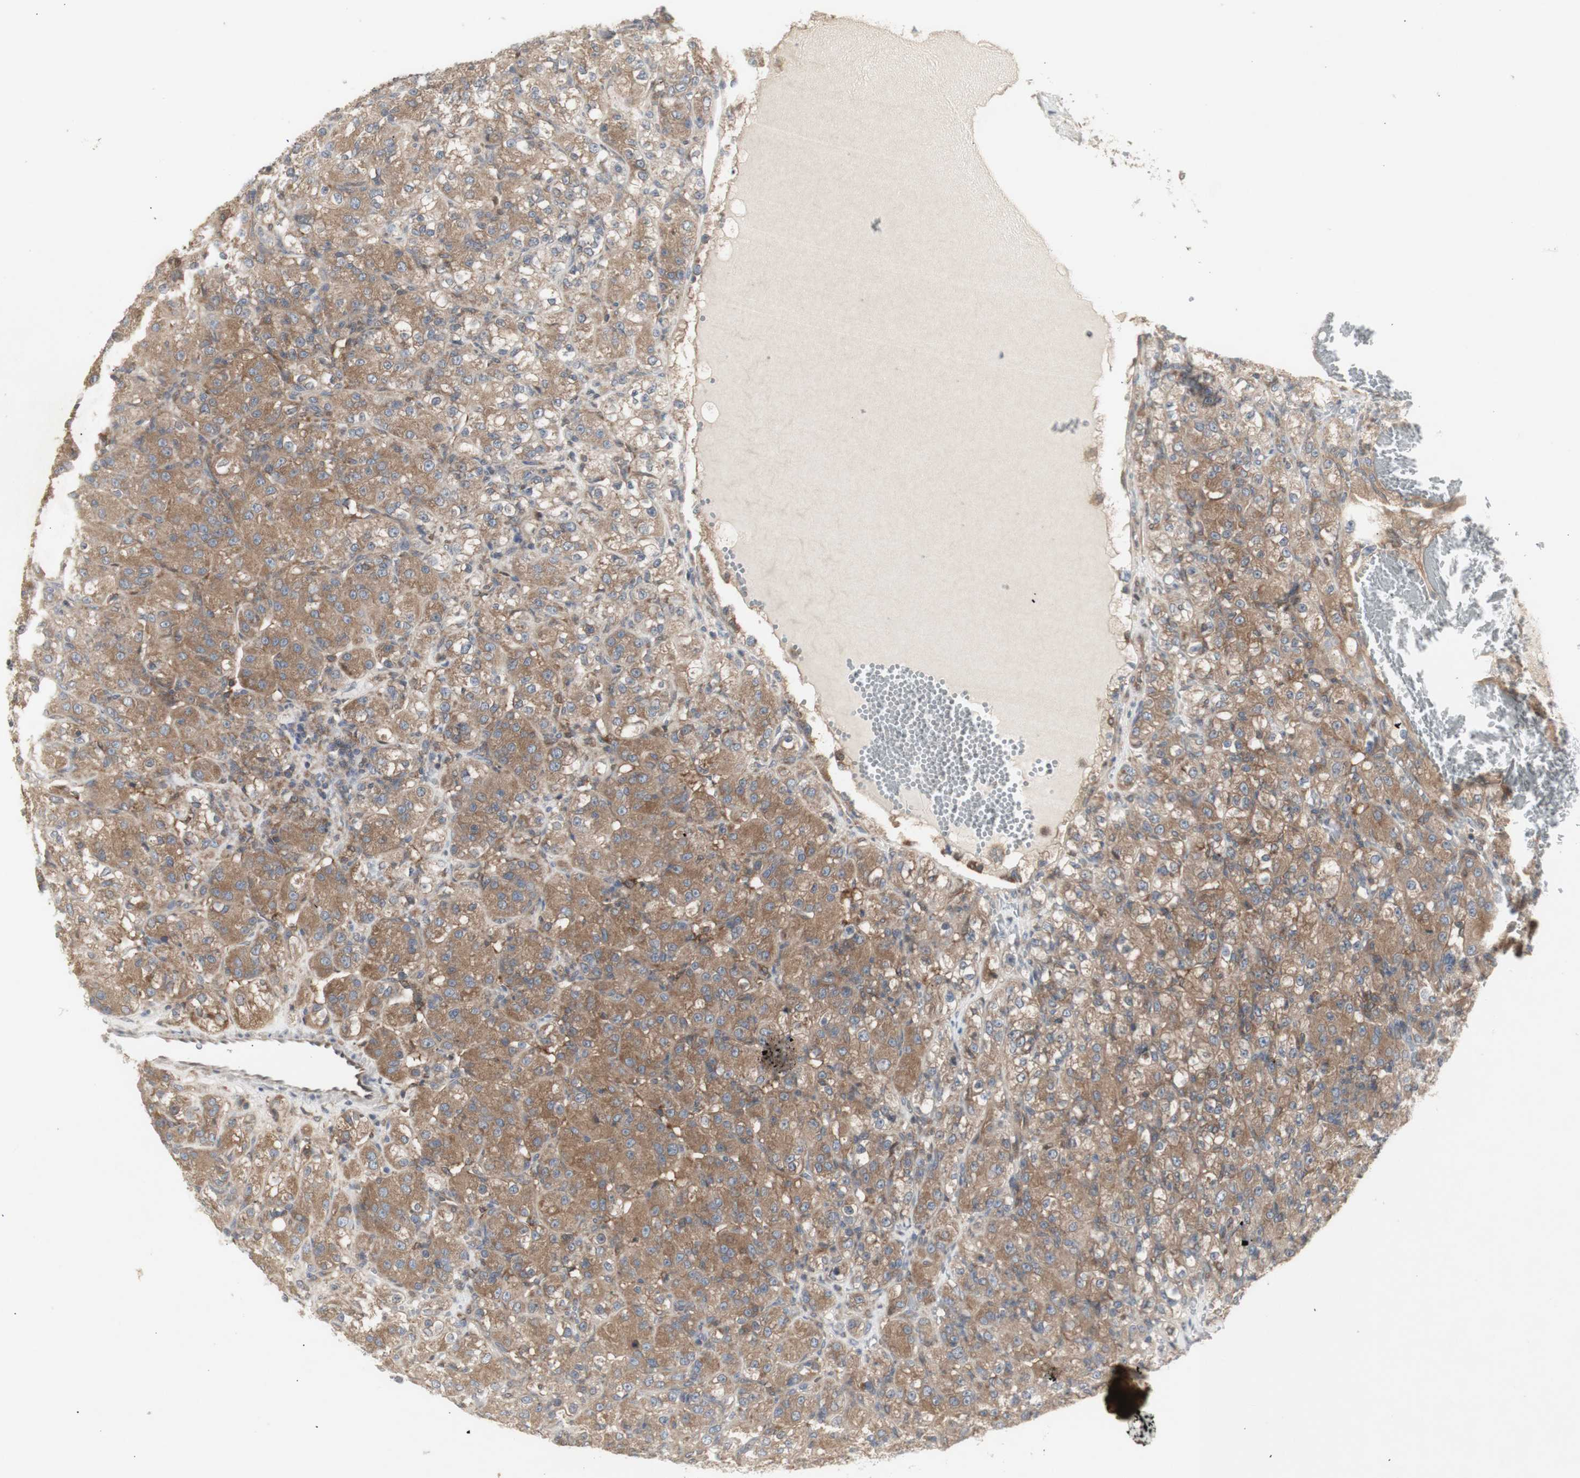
{"staining": {"intensity": "moderate", "quantity": ">75%", "location": "cytoplasmic/membranous"}, "tissue": "renal cancer", "cell_type": "Tumor cells", "image_type": "cancer", "snomed": [{"axis": "morphology", "description": "Adenocarcinoma, NOS"}, {"axis": "topography", "description": "Kidney"}], "caption": "Renal cancer stained with a brown dye shows moderate cytoplasmic/membranous positive positivity in about >75% of tumor cells.", "gene": "CHURC1-FNTB", "patient": {"sex": "male", "age": 61}}